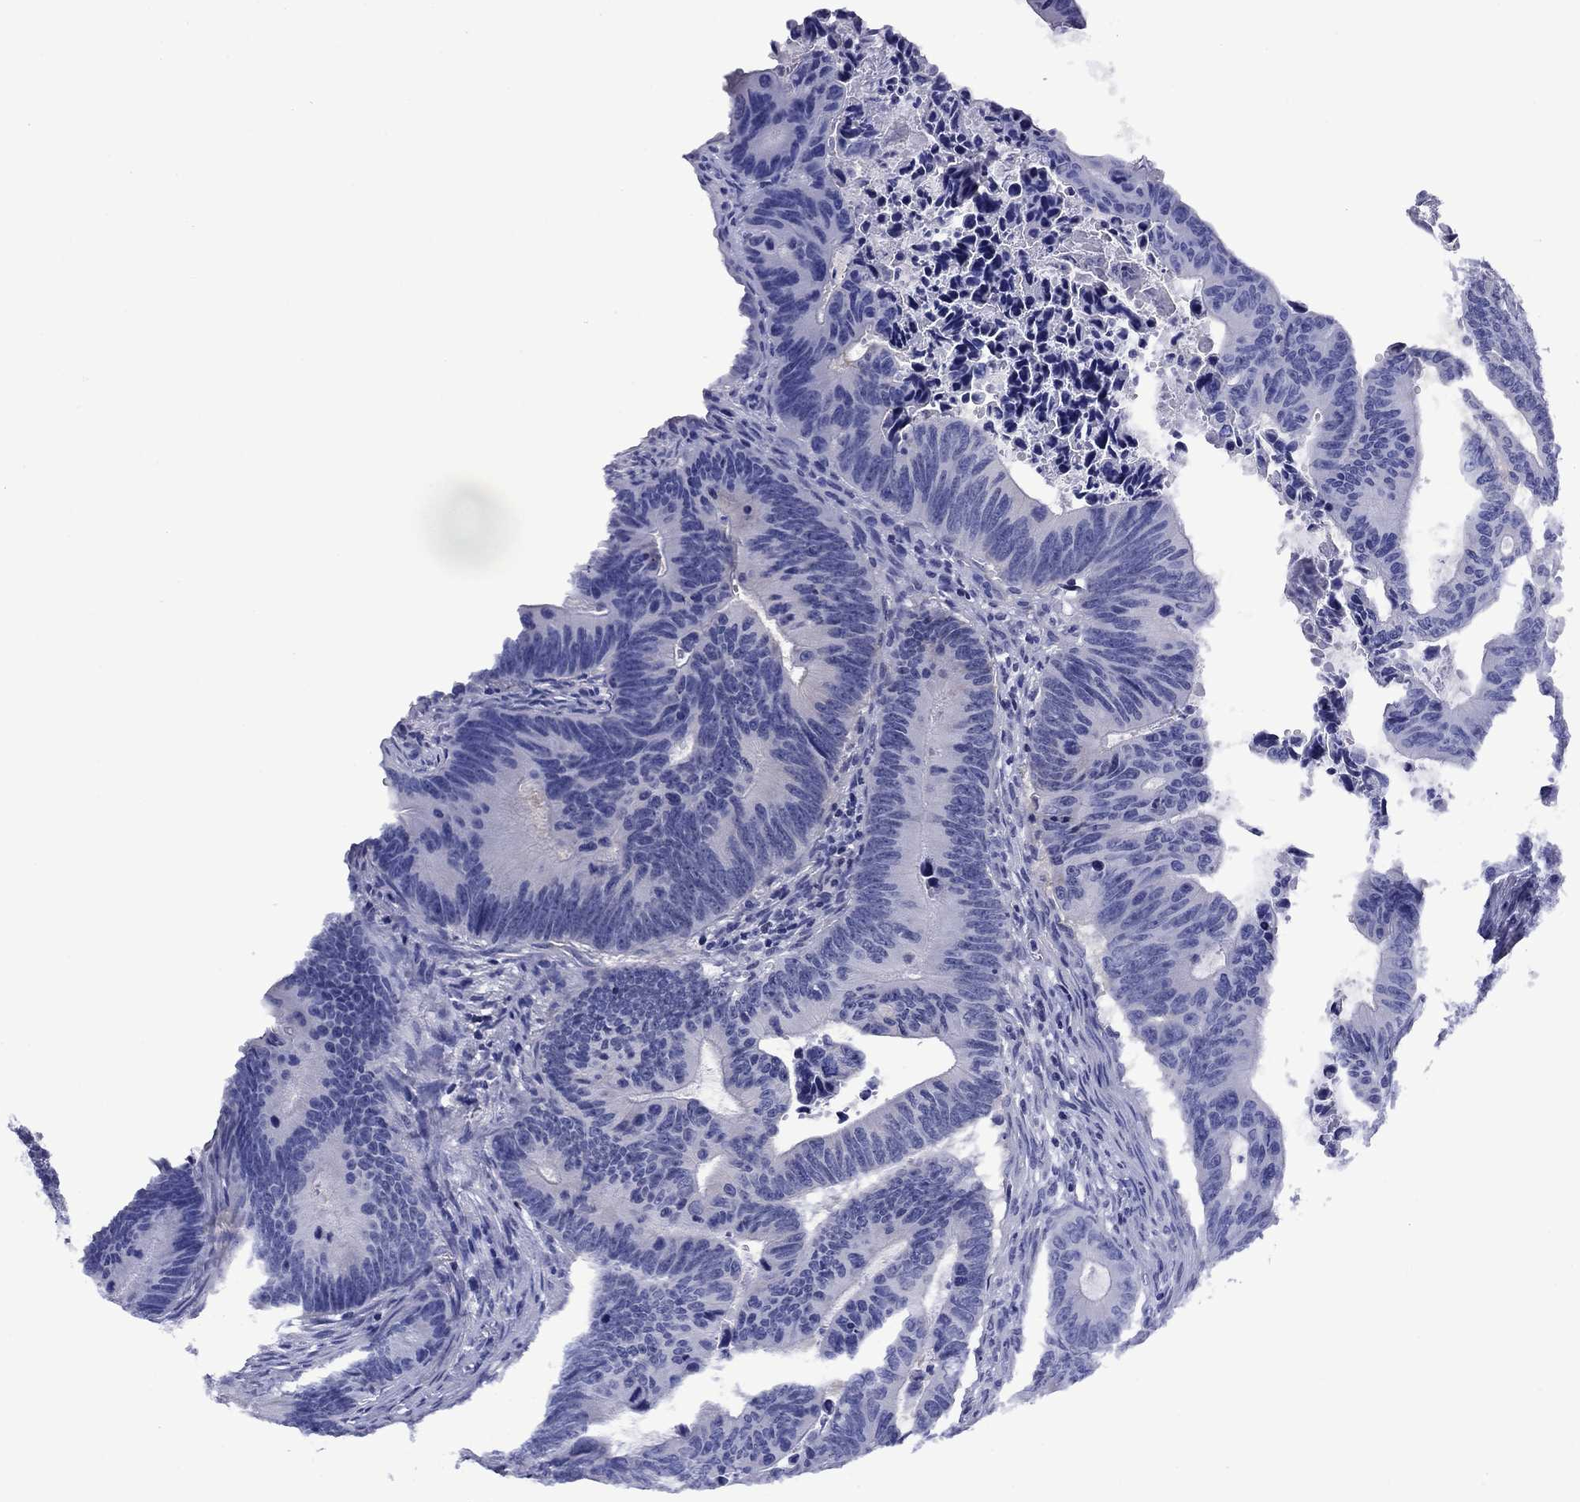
{"staining": {"intensity": "negative", "quantity": "none", "location": "none"}, "tissue": "colorectal cancer", "cell_type": "Tumor cells", "image_type": "cancer", "snomed": [{"axis": "morphology", "description": "Adenocarcinoma, NOS"}, {"axis": "topography", "description": "Colon"}], "caption": "Colorectal cancer (adenocarcinoma) was stained to show a protein in brown. There is no significant staining in tumor cells.", "gene": "APOA2", "patient": {"sex": "female", "age": 87}}